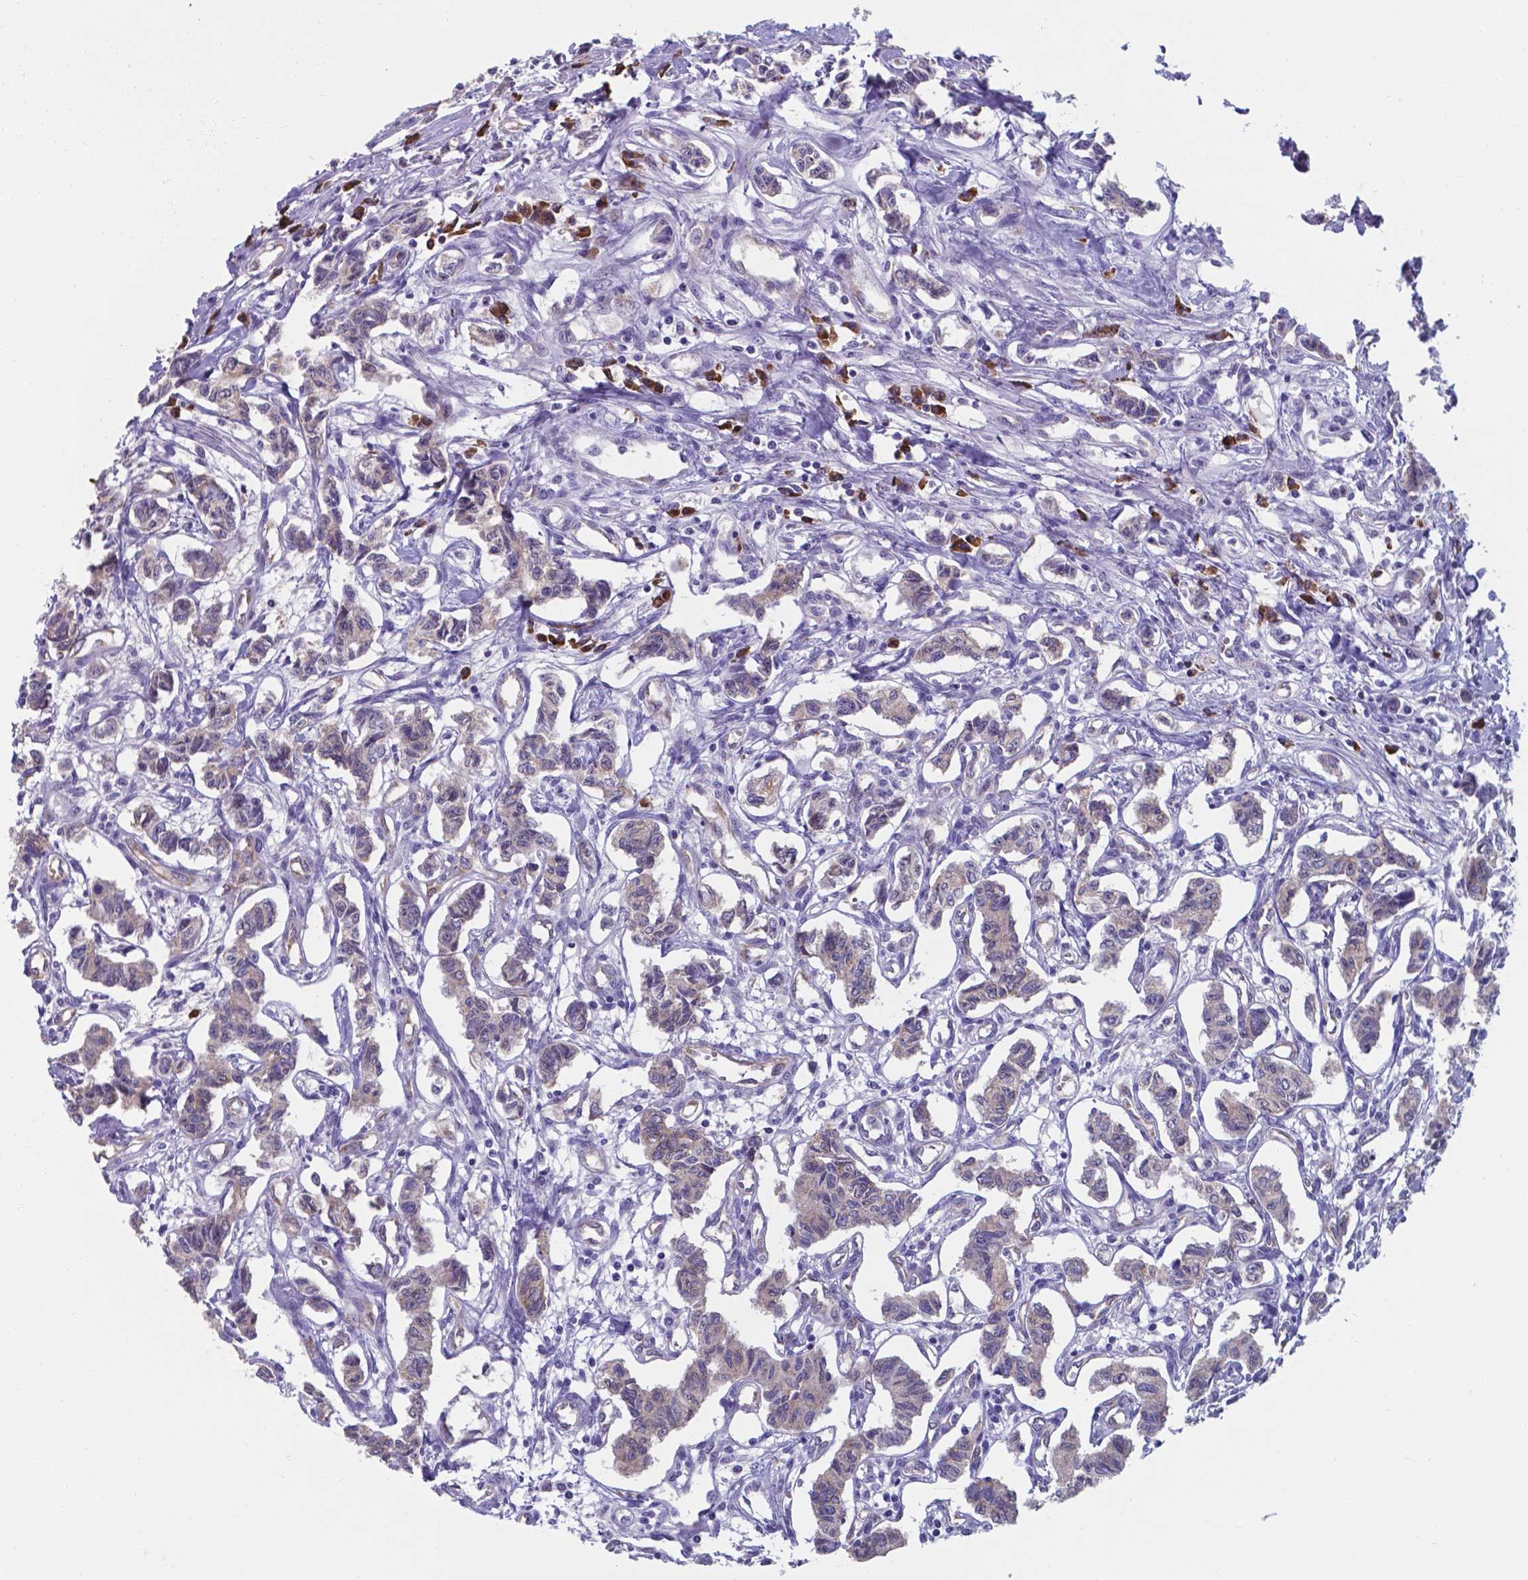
{"staining": {"intensity": "negative", "quantity": "none", "location": "none"}, "tissue": "carcinoid", "cell_type": "Tumor cells", "image_type": "cancer", "snomed": [{"axis": "morphology", "description": "Carcinoid, malignant, NOS"}, {"axis": "topography", "description": "Kidney"}], "caption": "Tumor cells show no significant expression in carcinoid.", "gene": "UBE2J1", "patient": {"sex": "female", "age": 41}}